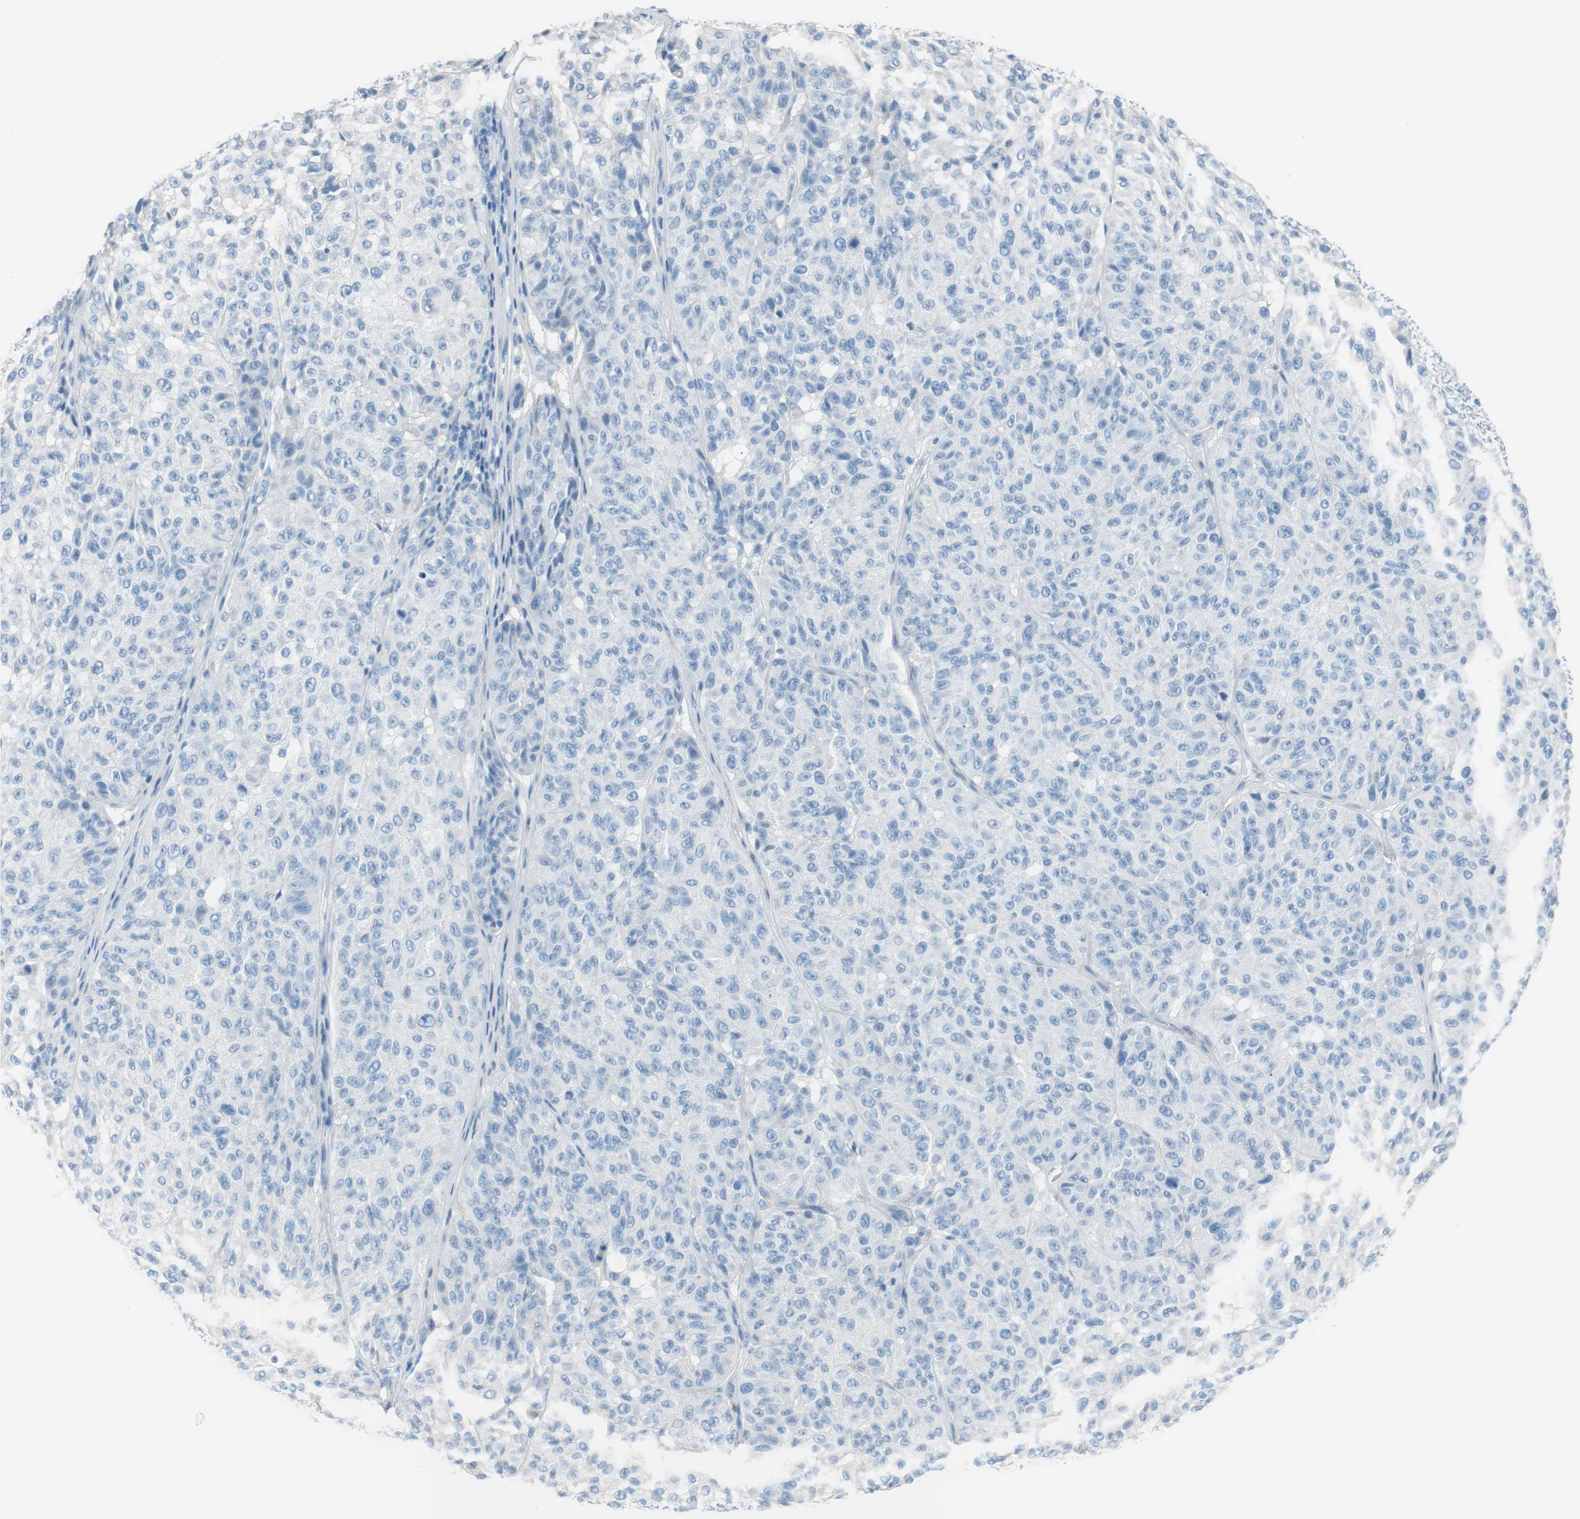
{"staining": {"intensity": "negative", "quantity": "none", "location": "none"}, "tissue": "melanoma", "cell_type": "Tumor cells", "image_type": "cancer", "snomed": [{"axis": "morphology", "description": "Malignant melanoma, NOS"}, {"axis": "topography", "description": "Skin"}], "caption": "This is a photomicrograph of IHC staining of malignant melanoma, which shows no staining in tumor cells. (DAB (3,3'-diaminobenzidine) immunohistochemistry visualized using brightfield microscopy, high magnification).", "gene": "MYH1", "patient": {"sex": "female", "age": 46}}